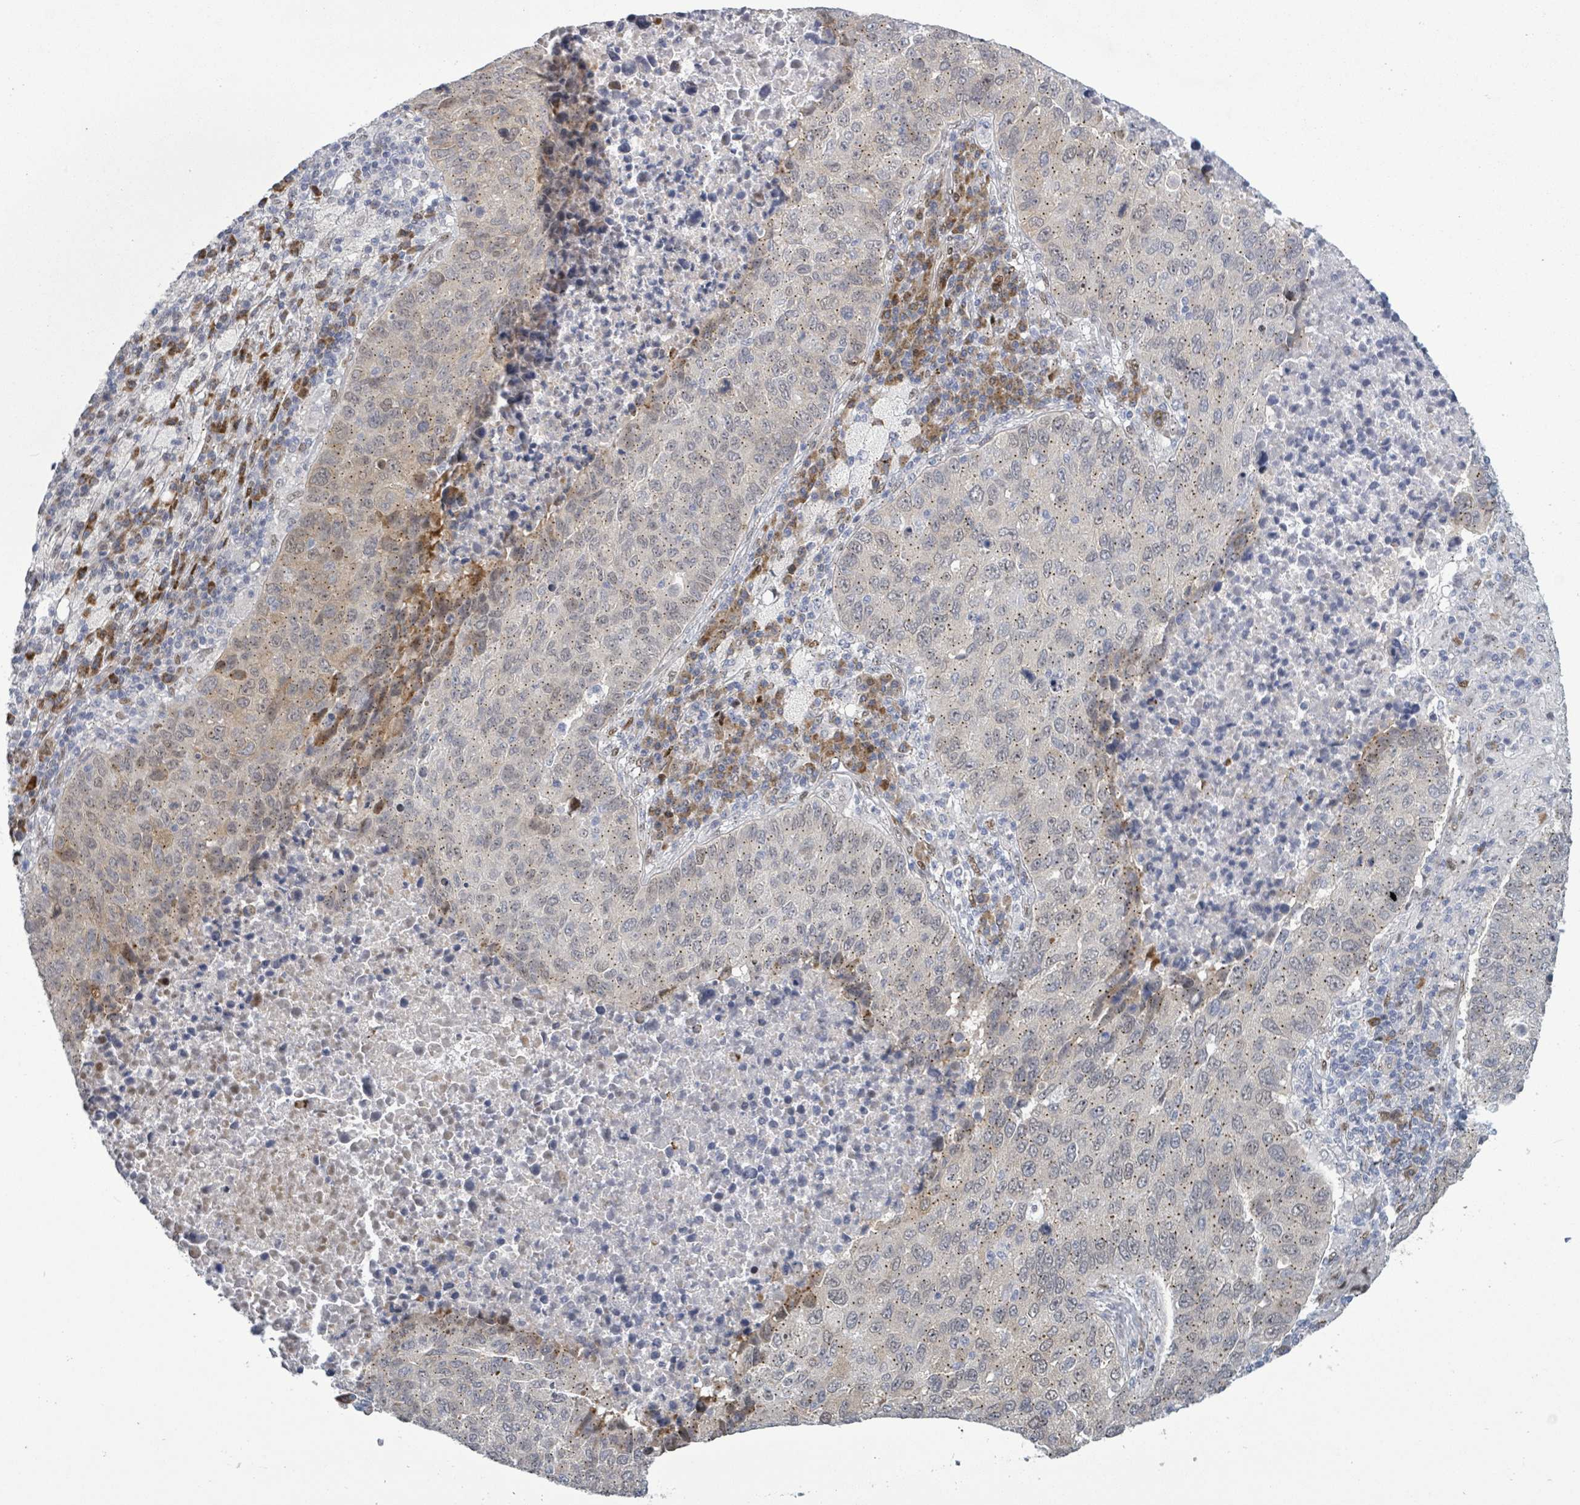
{"staining": {"intensity": "weak", "quantity": "25%-75%", "location": "cytoplasmic/membranous"}, "tissue": "lung cancer", "cell_type": "Tumor cells", "image_type": "cancer", "snomed": [{"axis": "morphology", "description": "Squamous cell carcinoma, NOS"}, {"axis": "topography", "description": "Lung"}], "caption": "Approximately 25%-75% of tumor cells in lung cancer reveal weak cytoplasmic/membranous protein staining as visualized by brown immunohistochemical staining.", "gene": "TUSC1", "patient": {"sex": "male", "age": 73}}